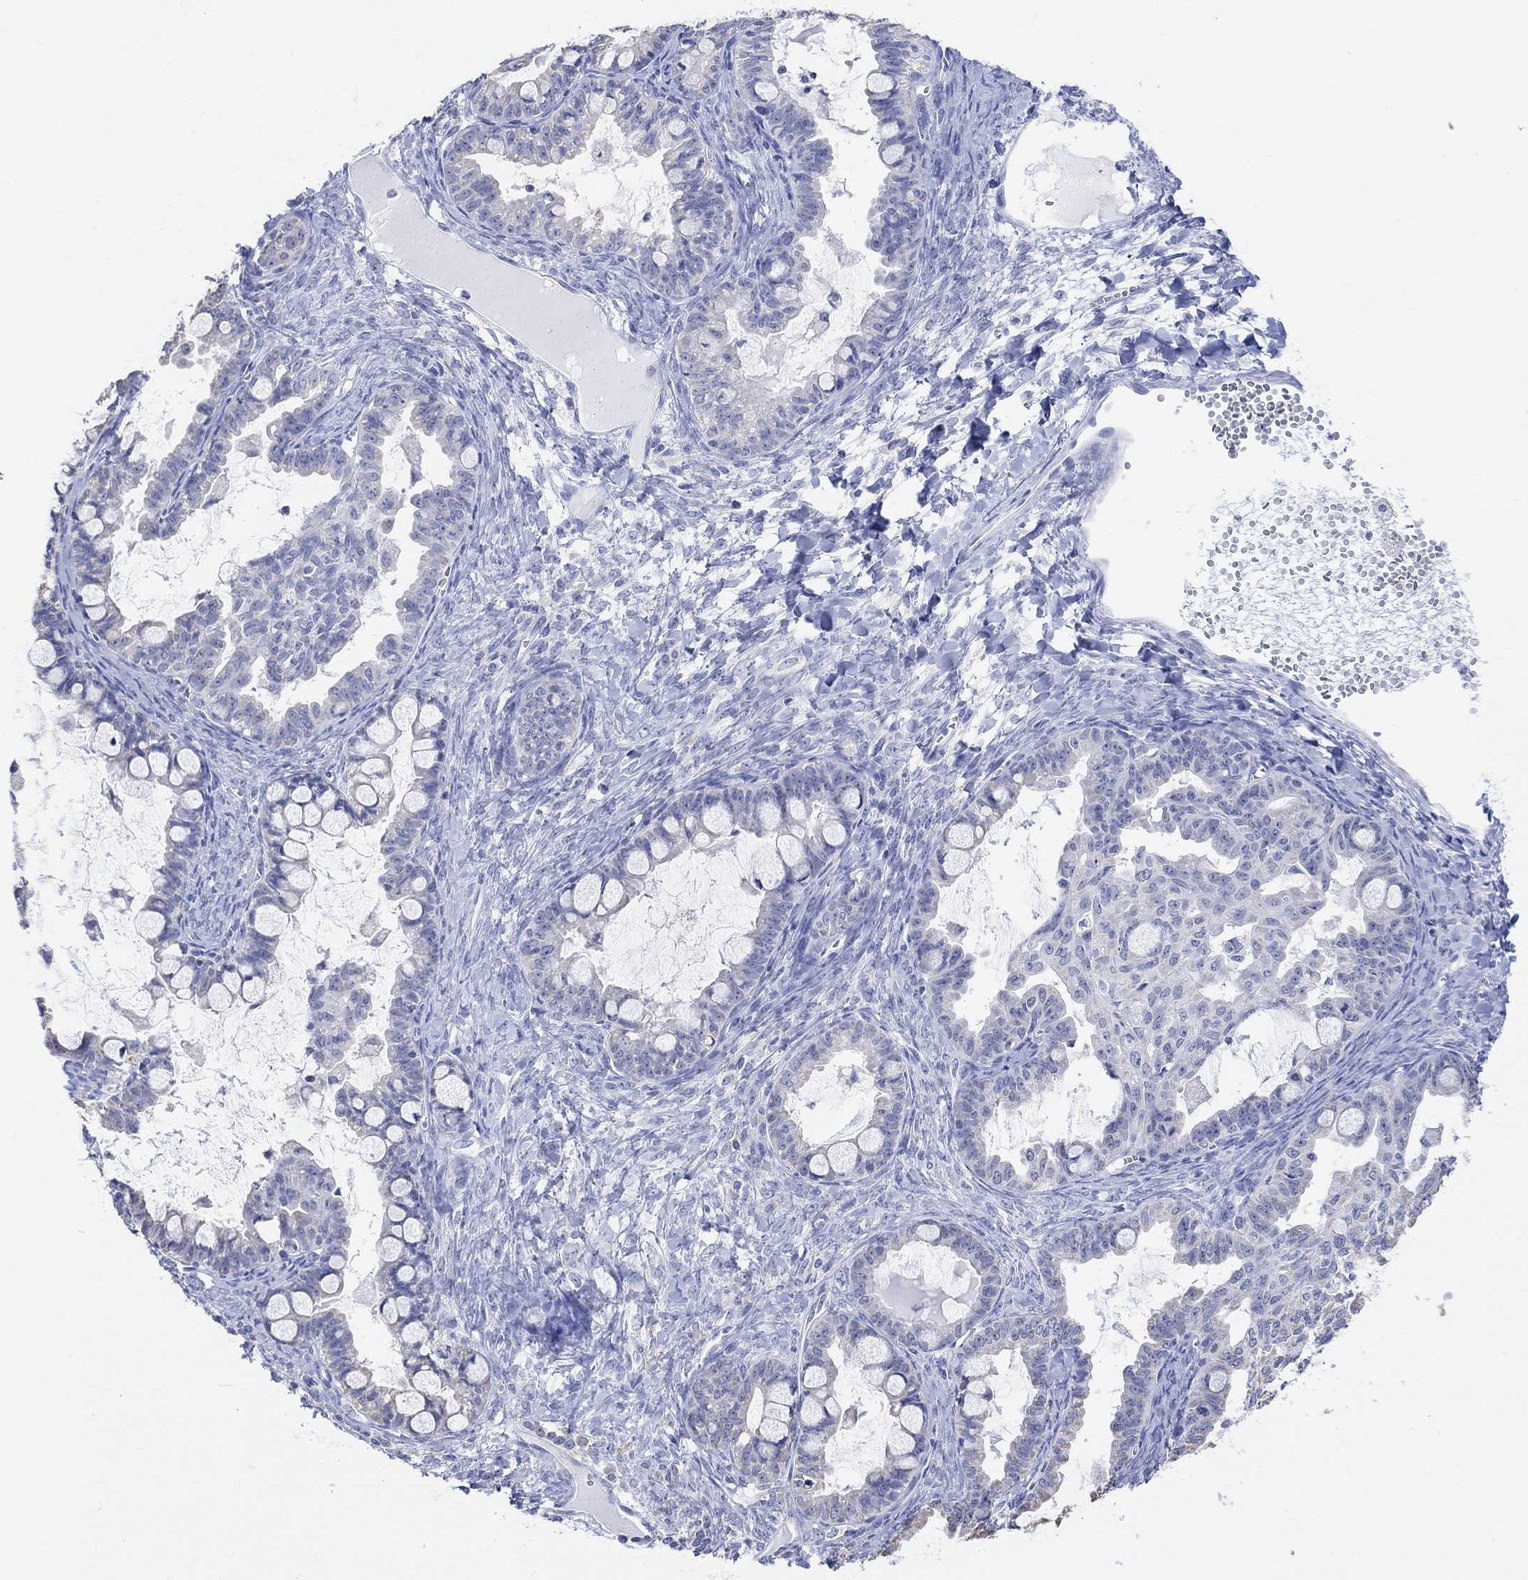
{"staining": {"intensity": "negative", "quantity": "none", "location": "none"}, "tissue": "ovarian cancer", "cell_type": "Tumor cells", "image_type": "cancer", "snomed": [{"axis": "morphology", "description": "Cystadenocarcinoma, mucinous, NOS"}, {"axis": "topography", "description": "Ovary"}], "caption": "A high-resolution image shows immunohistochemistry (IHC) staining of mucinous cystadenocarcinoma (ovarian), which reveals no significant positivity in tumor cells.", "gene": "SYT12", "patient": {"sex": "female", "age": 63}}